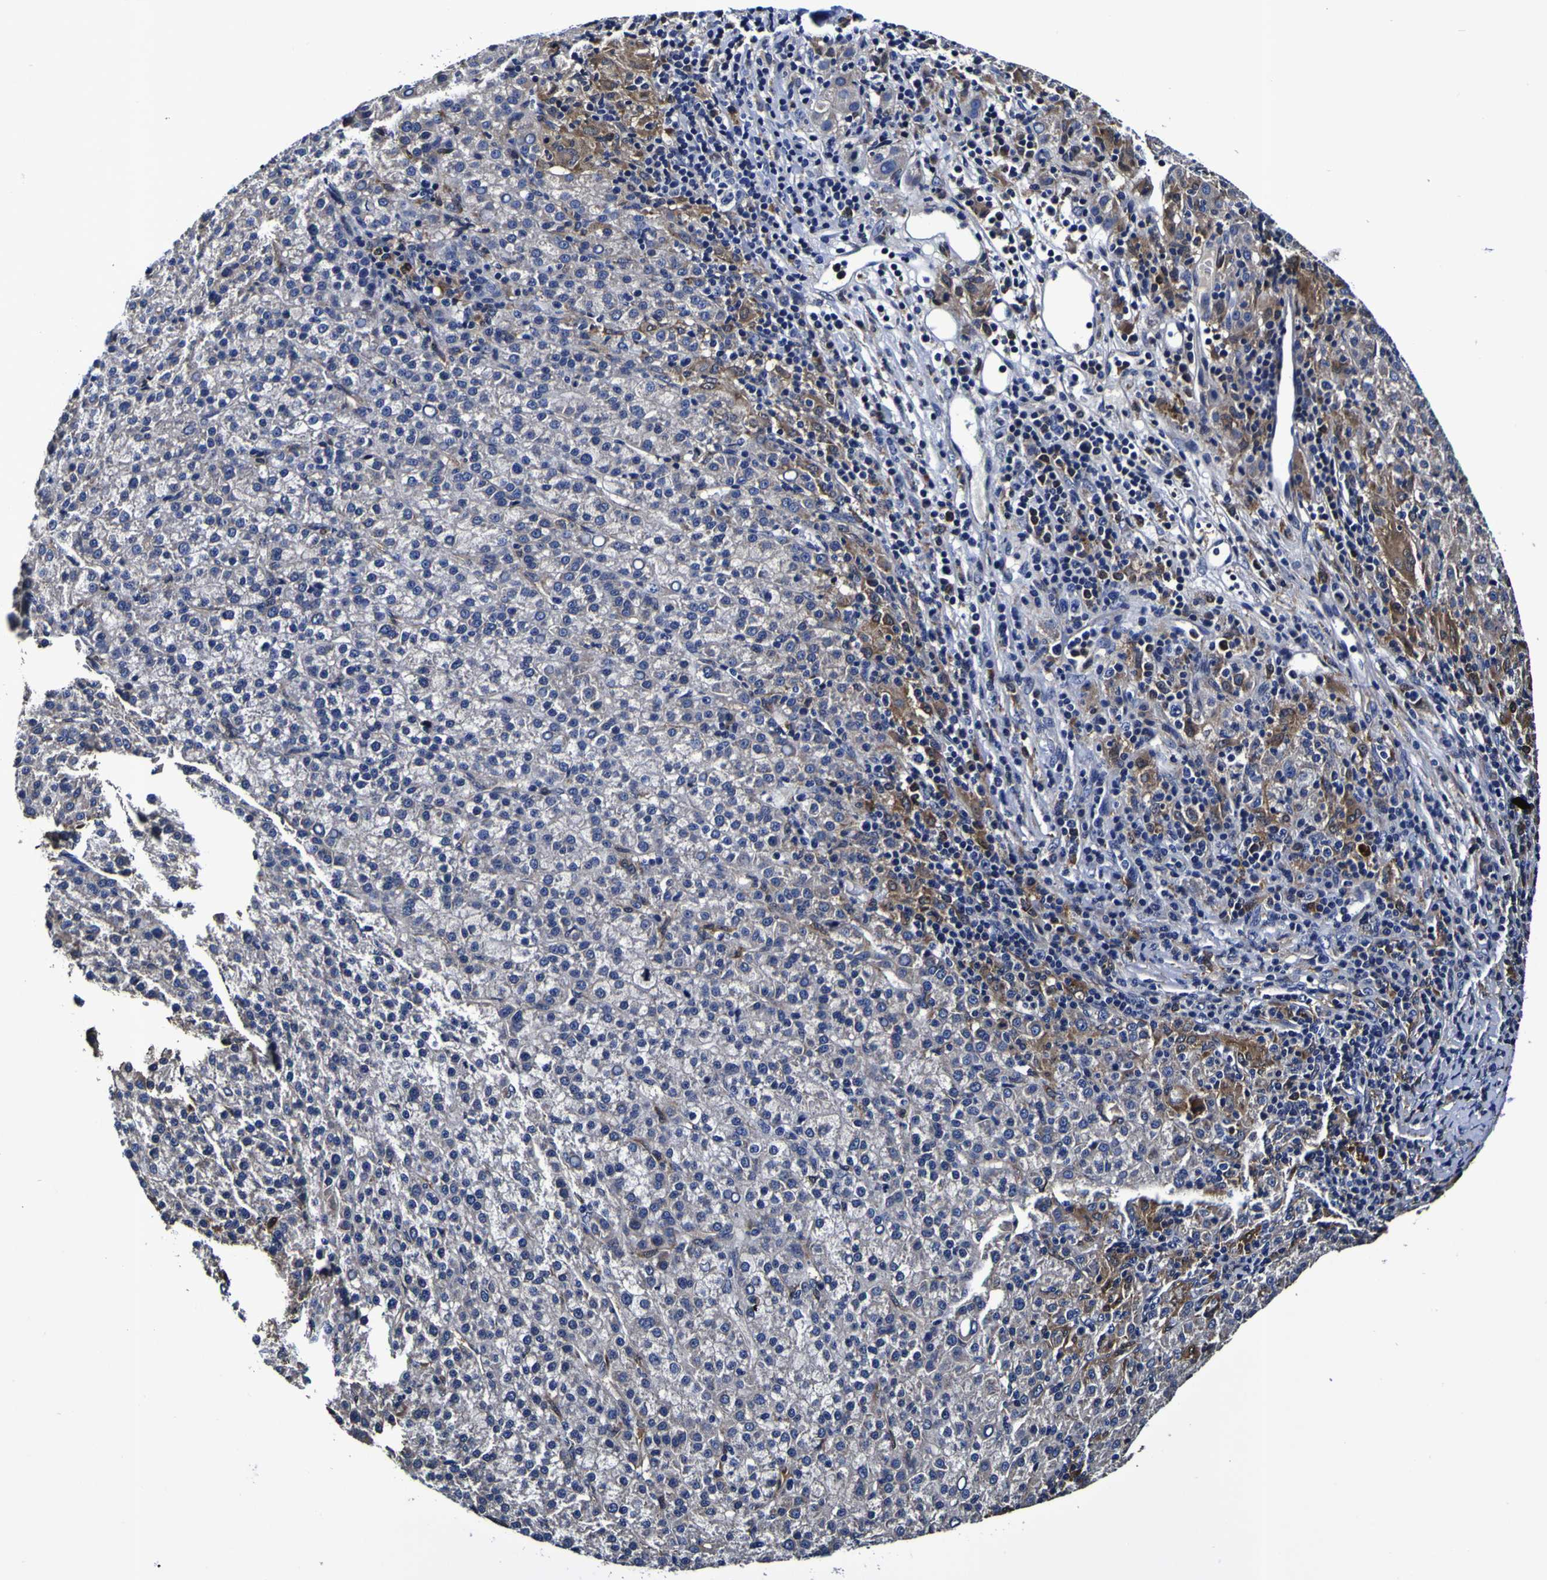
{"staining": {"intensity": "weak", "quantity": "<25%", "location": "cytoplasmic/membranous"}, "tissue": "liver cancer", "cell_type": "Tumor cells", "image_type": "cancer", "snomed": [{"axis": "morphology", "description": "Carcinoma, Hepatocellular, NOS"}, {"axis": "topography", "description": "Liver"}], "caption": "Immunohistochemistry (IHC) of human liver cancer (hepatocellular carcinoma) displays no positivity in tumor cells.", "gene": "GPX1", "patient": {"sex": "female", "age": 58}}